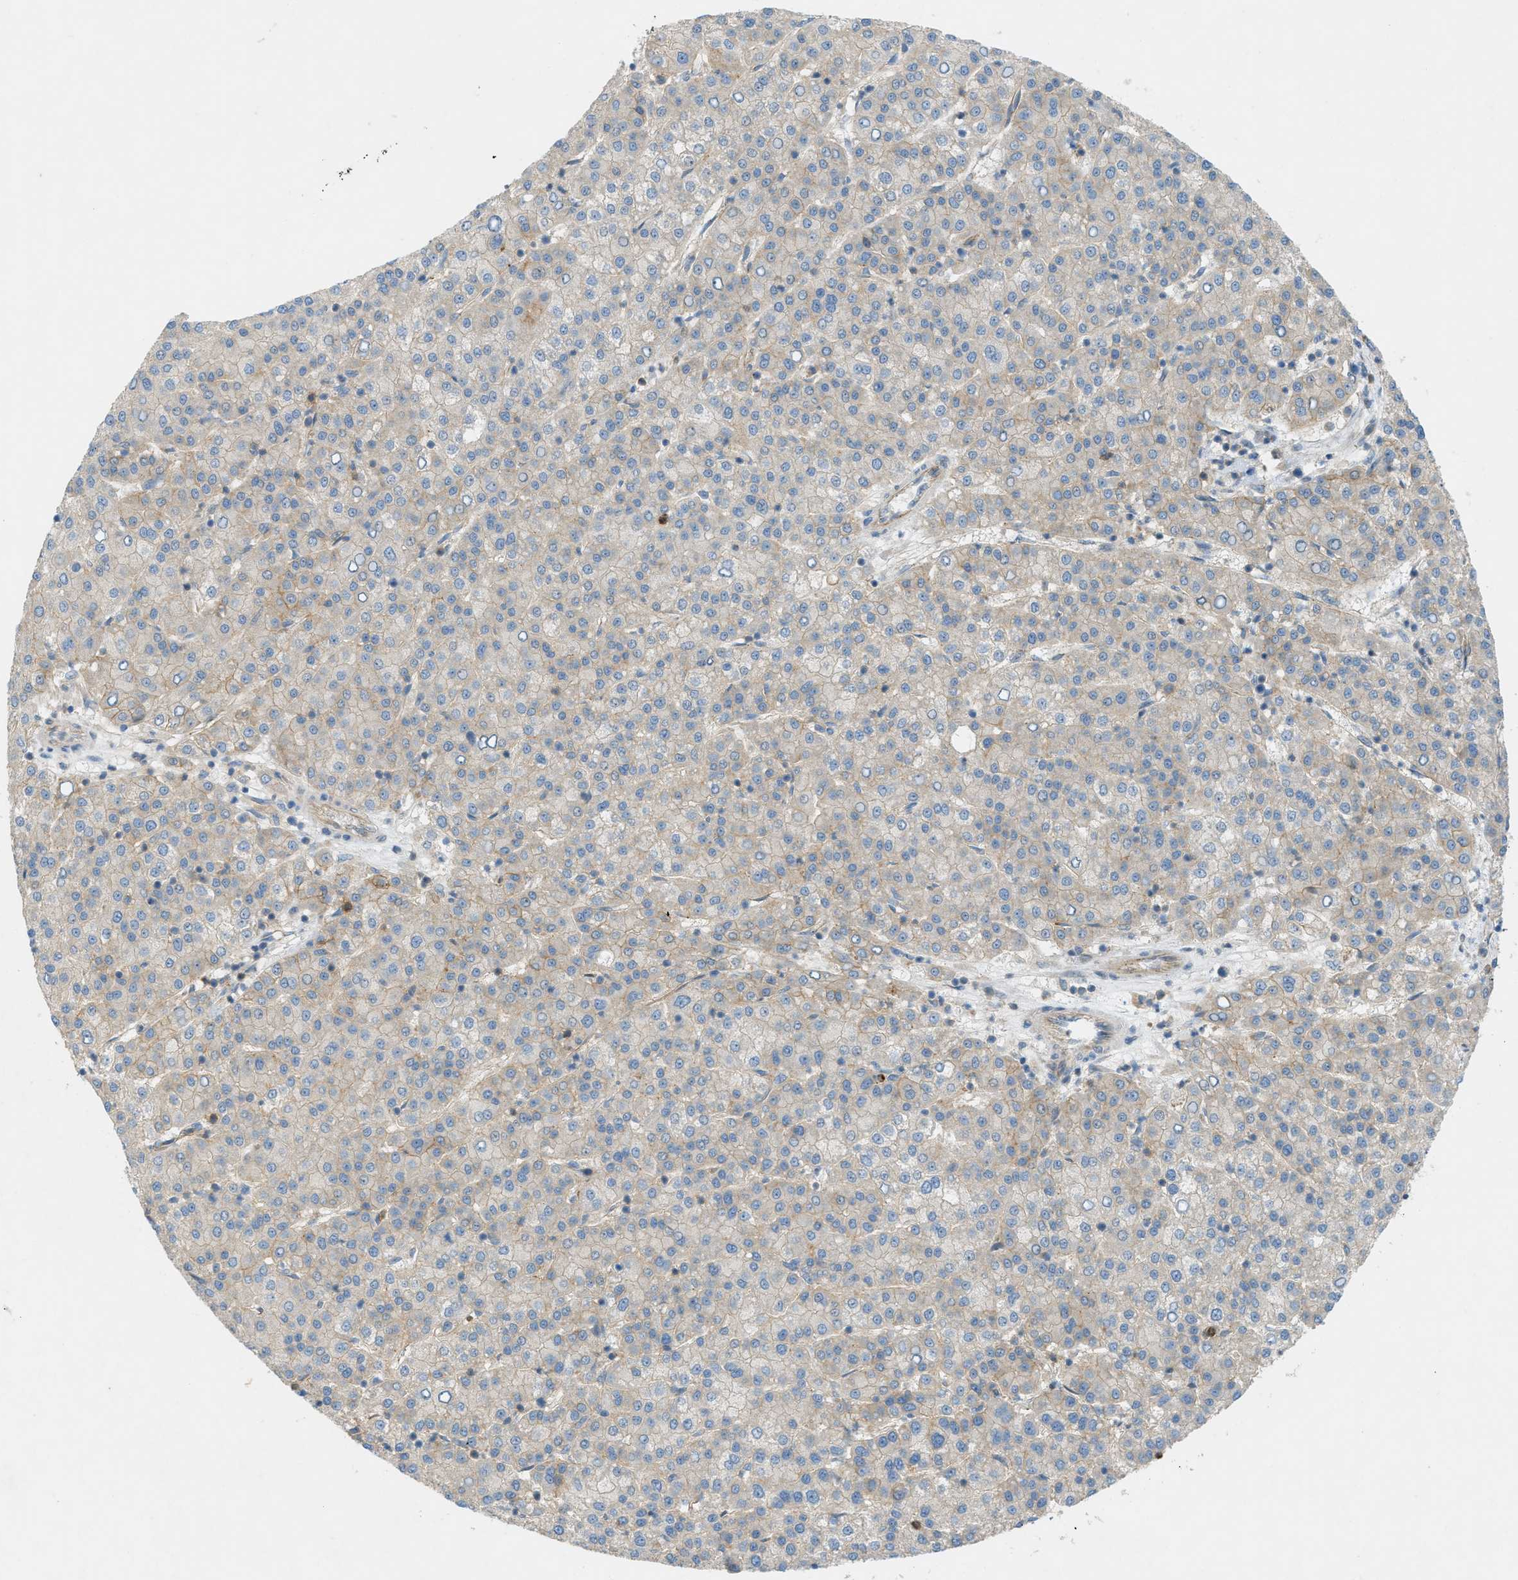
{"staining": {"intensity": "weak", "quantity": "<25%", "location": "cytoplasmic/membranous"}, "tissue": "liver cancer", "cell_type": "Tumor cells", "image_type": "cancer", "snomed": [{"axis": "morphology", "description": "Carcinoma, Hepatocellular, NOS"}, {"axis": "topography", "description": "Liver"}], "caption": "This is an immunohistochemistry photomicrograph of human liver cancer (hepatocellular carcinoma). There is no expression in tumor cells.", "gene": "GRK6", "patient": {"sex": "female", "age": 58}}